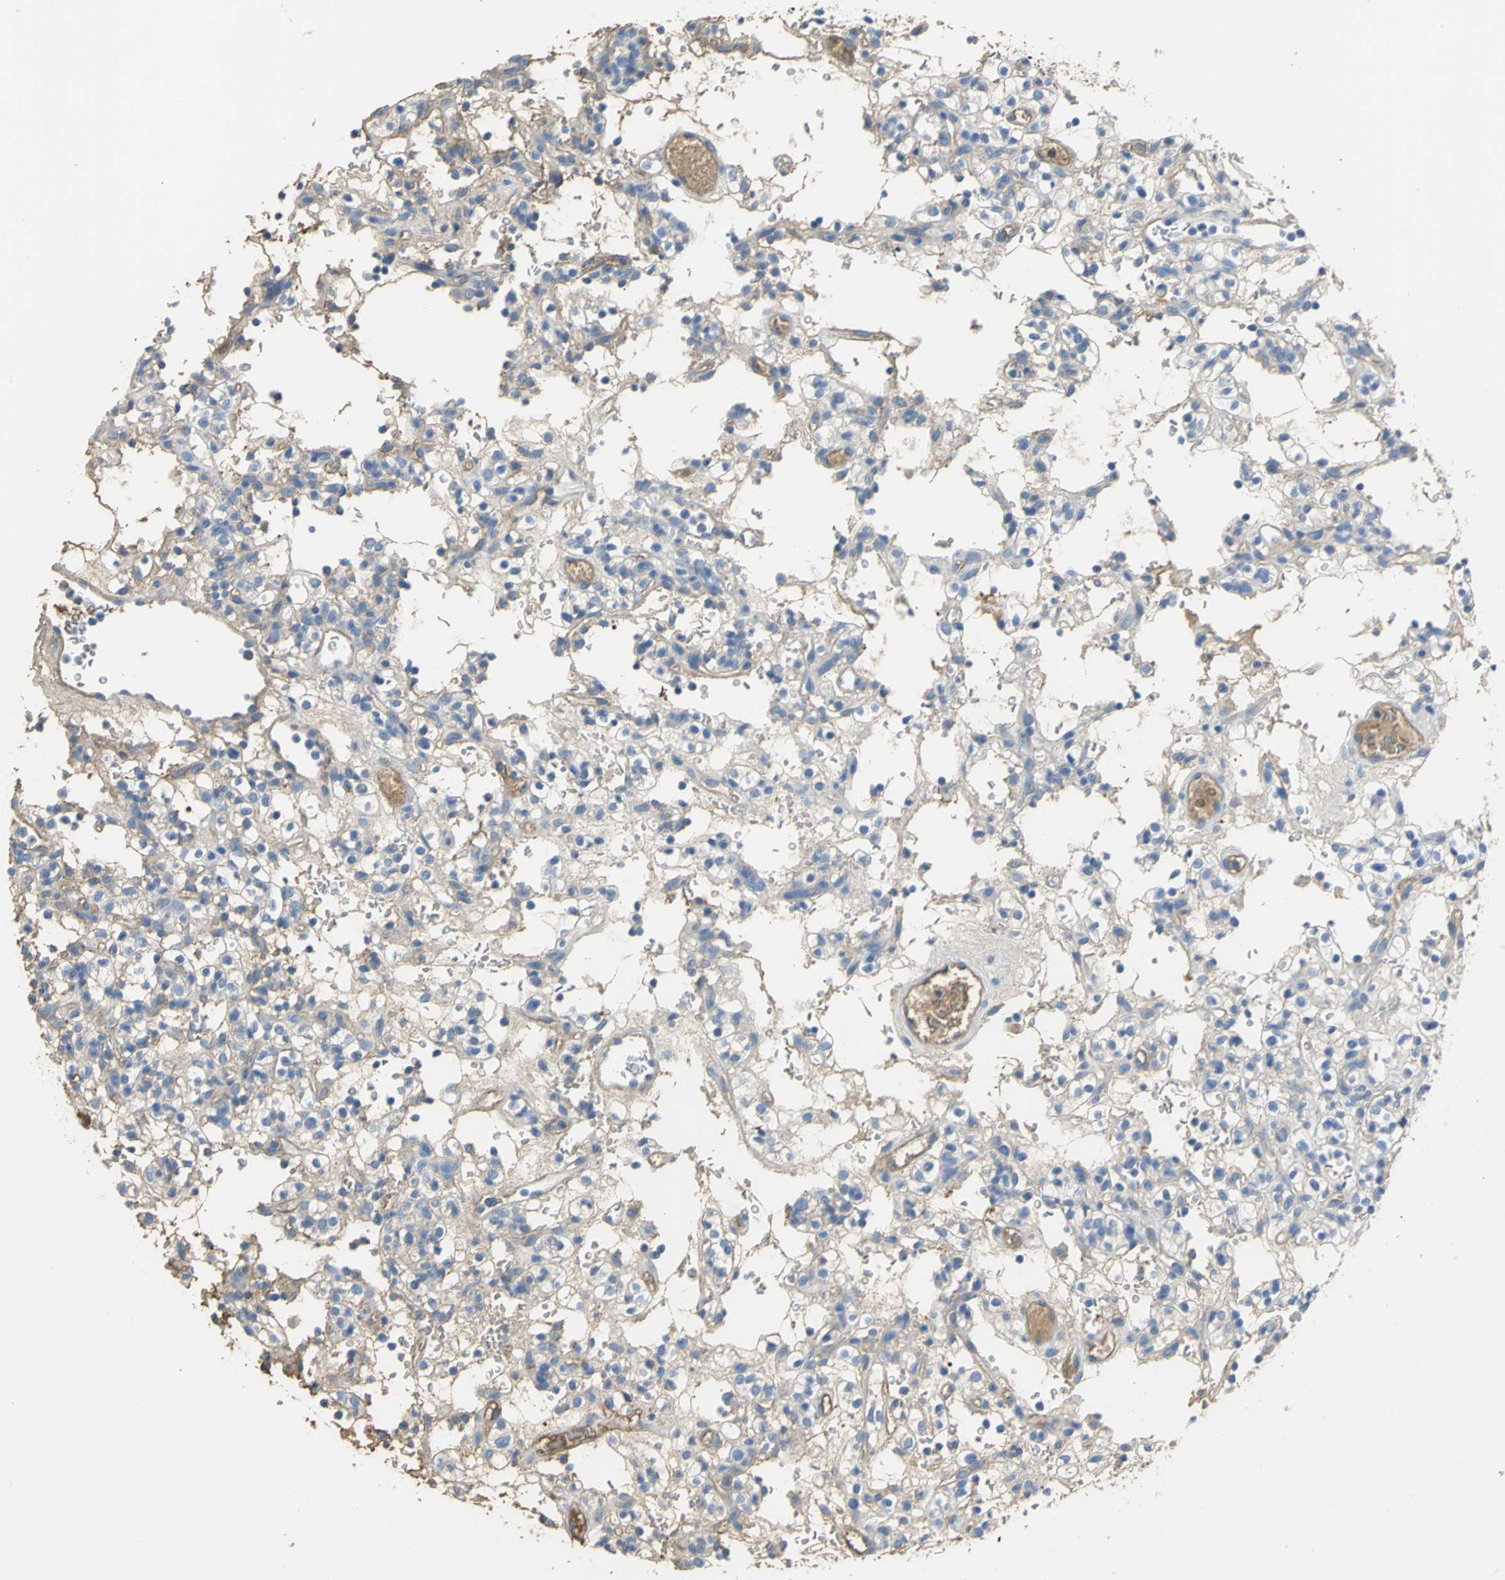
{"staining": {"intensity": "moderate", "quantity": ">75%", "location": "cytoplasmic/membranous"}, "tissue": "renal cancer", "cell_type": "Tumor cells", "image_type": "cancer", "snomed": [{"axis": "morphology", "description": "Normal tissue, NOS"}, {"axis": "morphology", "description": "Adenocarcinoma, NOS"}, {"axis": "topography", "description": "Kidney"}], "caption": "Immunohistochemical staining of renal adenocarcinoma demonstrates moderate cytoplasmic/membranous protein expression in about >75% of tumor cells.", "gene": "GYG2", "patient": {"sex": "female", "age": 72}}